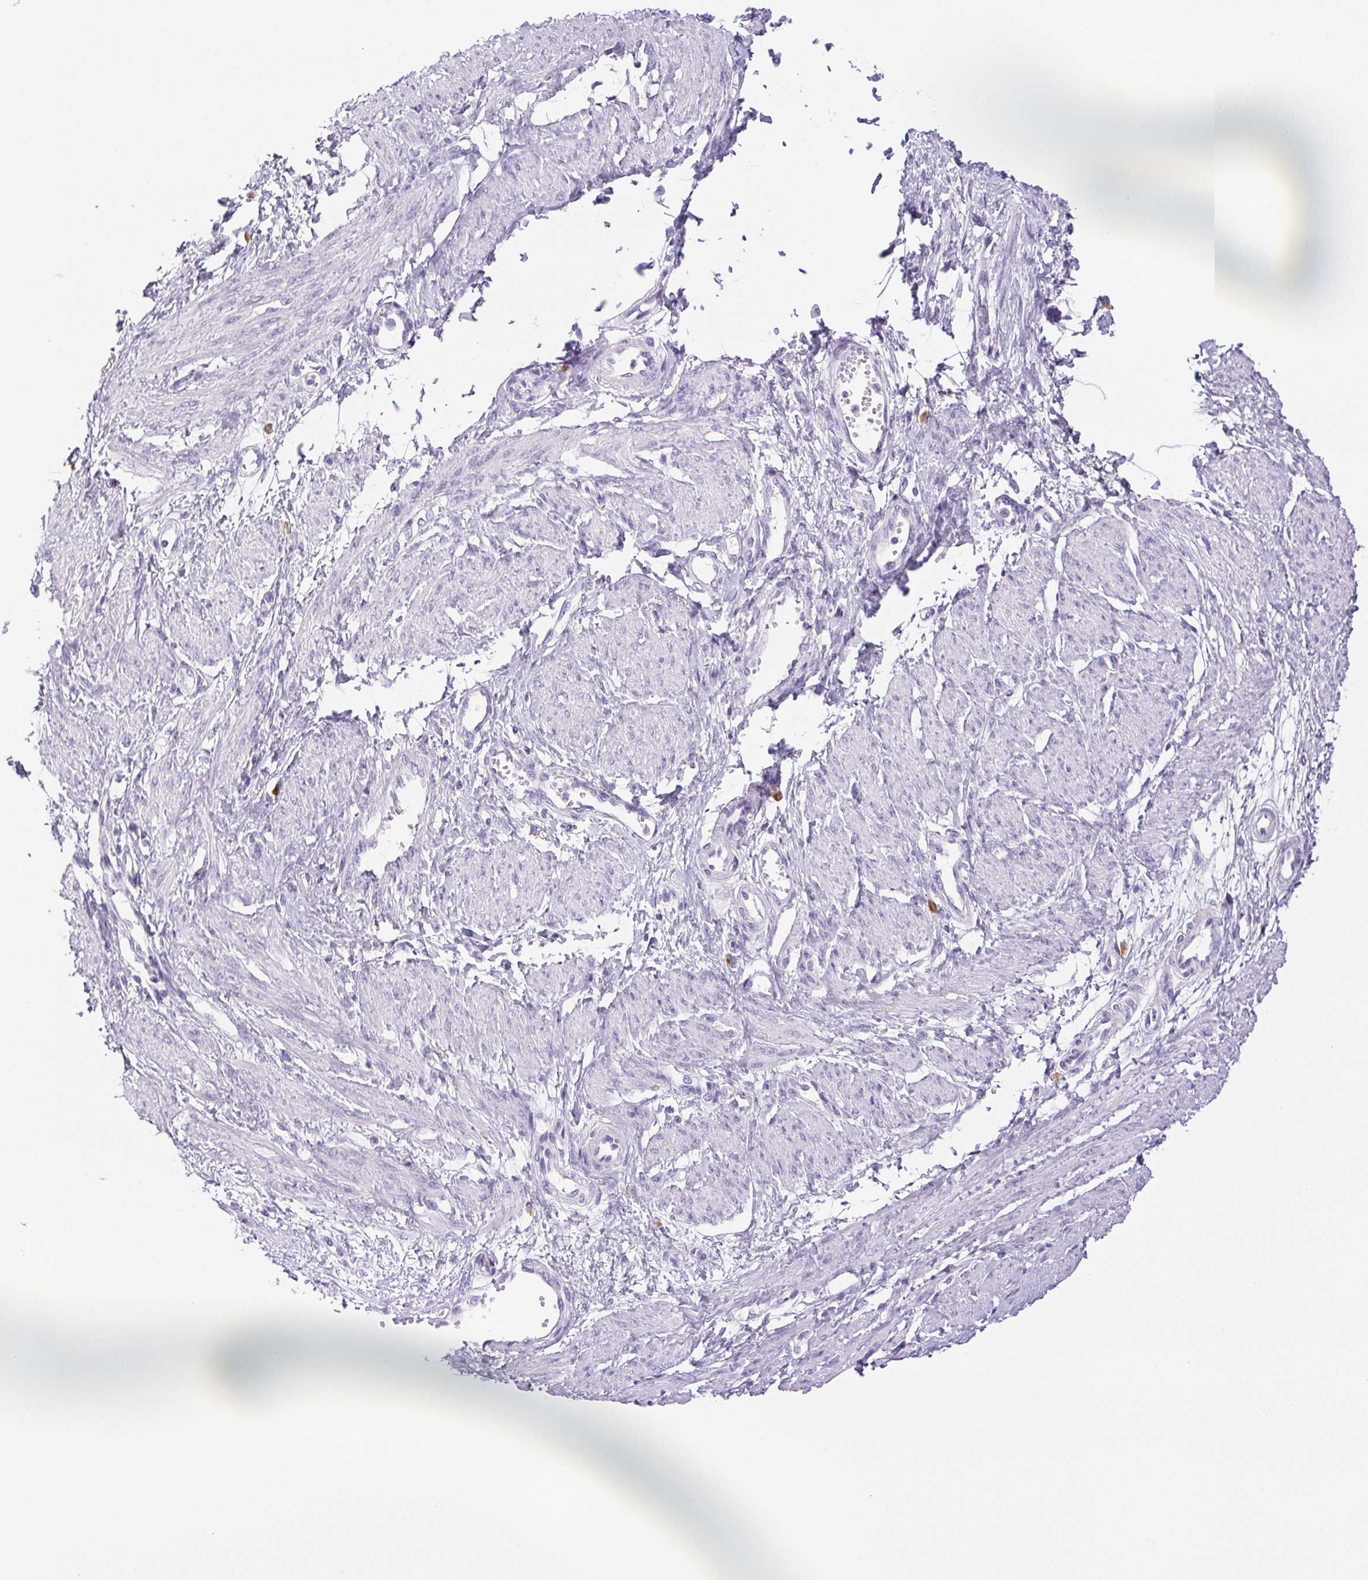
{"staining": {"intensity": "negative", "quantity": "none", "location": "none"}, "tissue": "smooth muscle", "cell_type": "Smooth muscle cells", "image_type": "normal", "snomed": [{"axis": "morphology", "description": "Normal tissue, NOS"}, {"axis": "topography", "description": "Smooth muscle"}, {"axis": "topography", "description": "Uterus"}], "caption": "There is no significant staining in smooth muscle cells of smooth muscle. Brightfield microscopy of IHC stained with DAB (brown) and hematoxylin (blue), captured at high magnification.", "gene": "PAPPA2", "patient": {"sex": "female", "age": 39}}